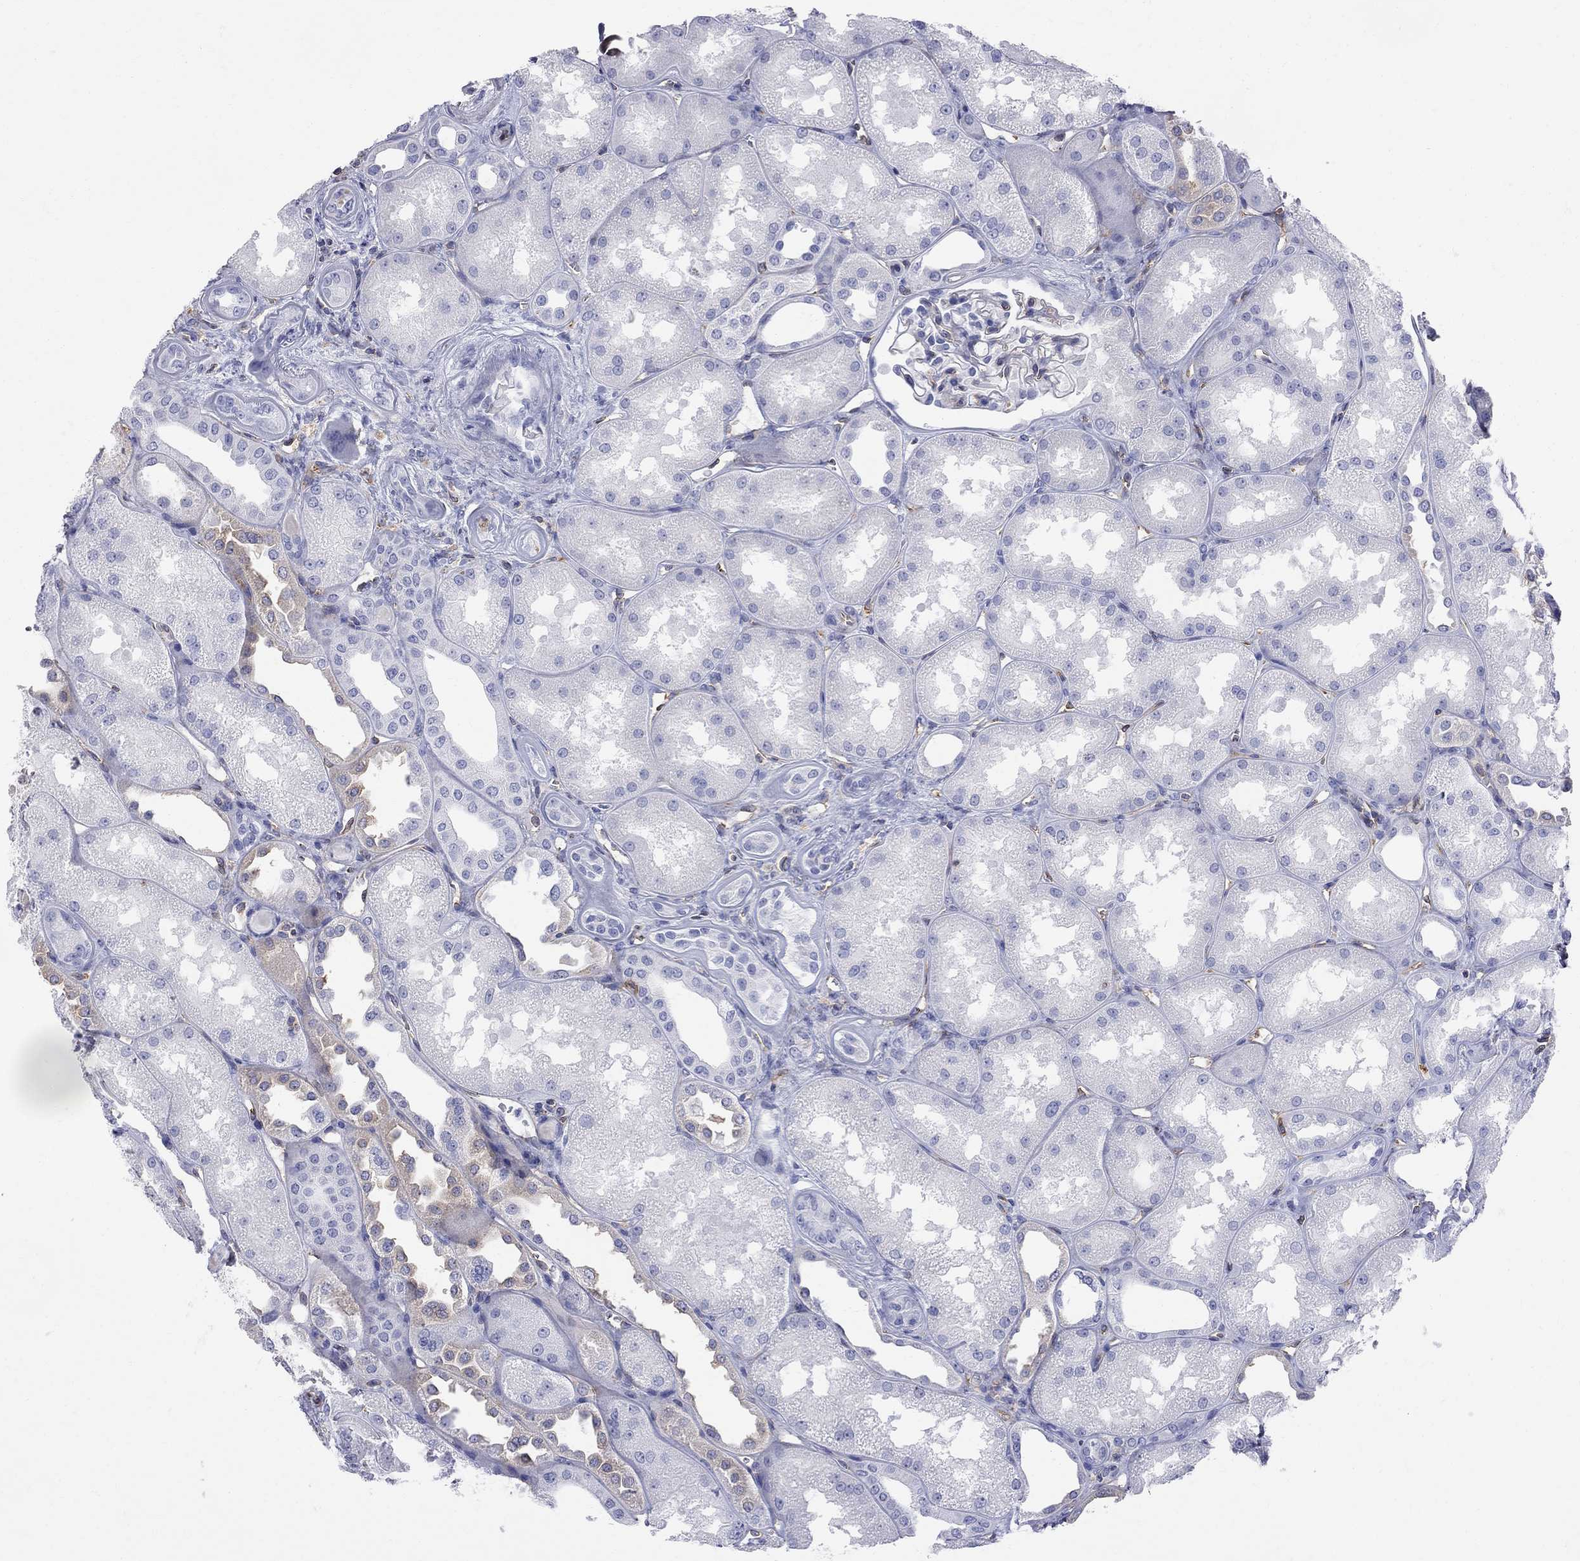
{"staining": {"intensity": "negative", "quantity": "none", "location": "none"}, "tissue": "kidney", "cell_type": "Cells in glomeruli", "image_type": "normal", "snomed": [{"axis": "morphology", "description": "Normal tissue, NOS"}, {"axis": "topography", "description": "Kidney"}], "caption": "This histopathology image is of normal kidney stained with immunohistochemistry (IHC) to label a protein in brown with the nuclei are counter-stained blue. There is no staining in cells in glomeruli. Nuclei are stained in blue.", "gene": "ABI3", "patient": {"sex": "male", "age": 61}}